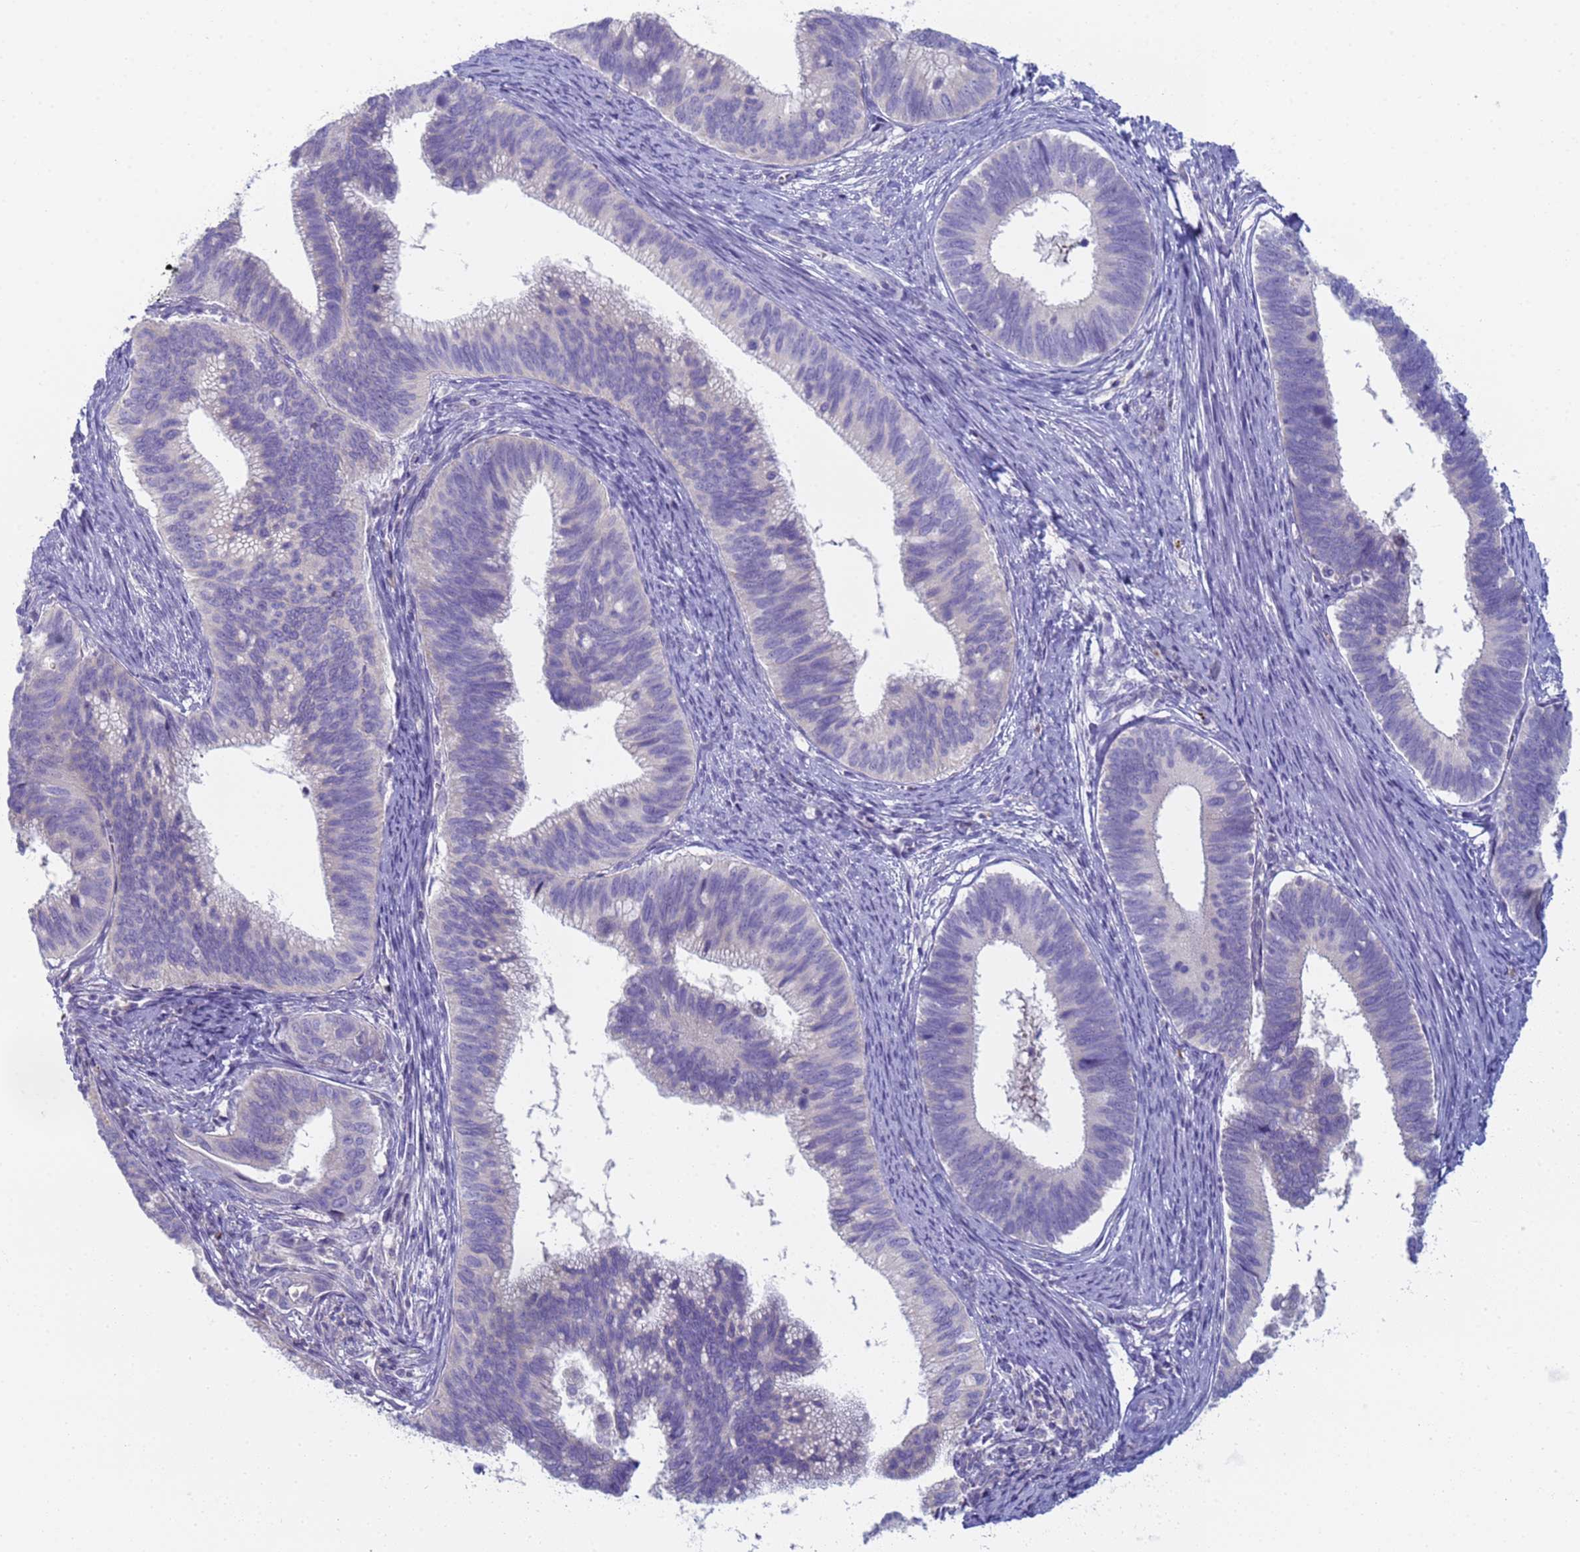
{"staining": {"intensity": "negative", "quantity": "none", "location": "none"}, "tissue": "cervical cancer", "cell_type": "Tumor cells", "image_type": "cancer", "snomed": [{"axis": "morphology", "description": "Adenocarcinoma, NOS"}, {"axis": "topography", "description": "Cervix"}], "caption": "IHC photomicrograph of neoplastic tissue: human cervical cancer (adenocarcinoma) stained with DAB displays no significant protein staining in tumor cells.", "gene": "CR1", "patient": {"sex": "female", "age": 42}}